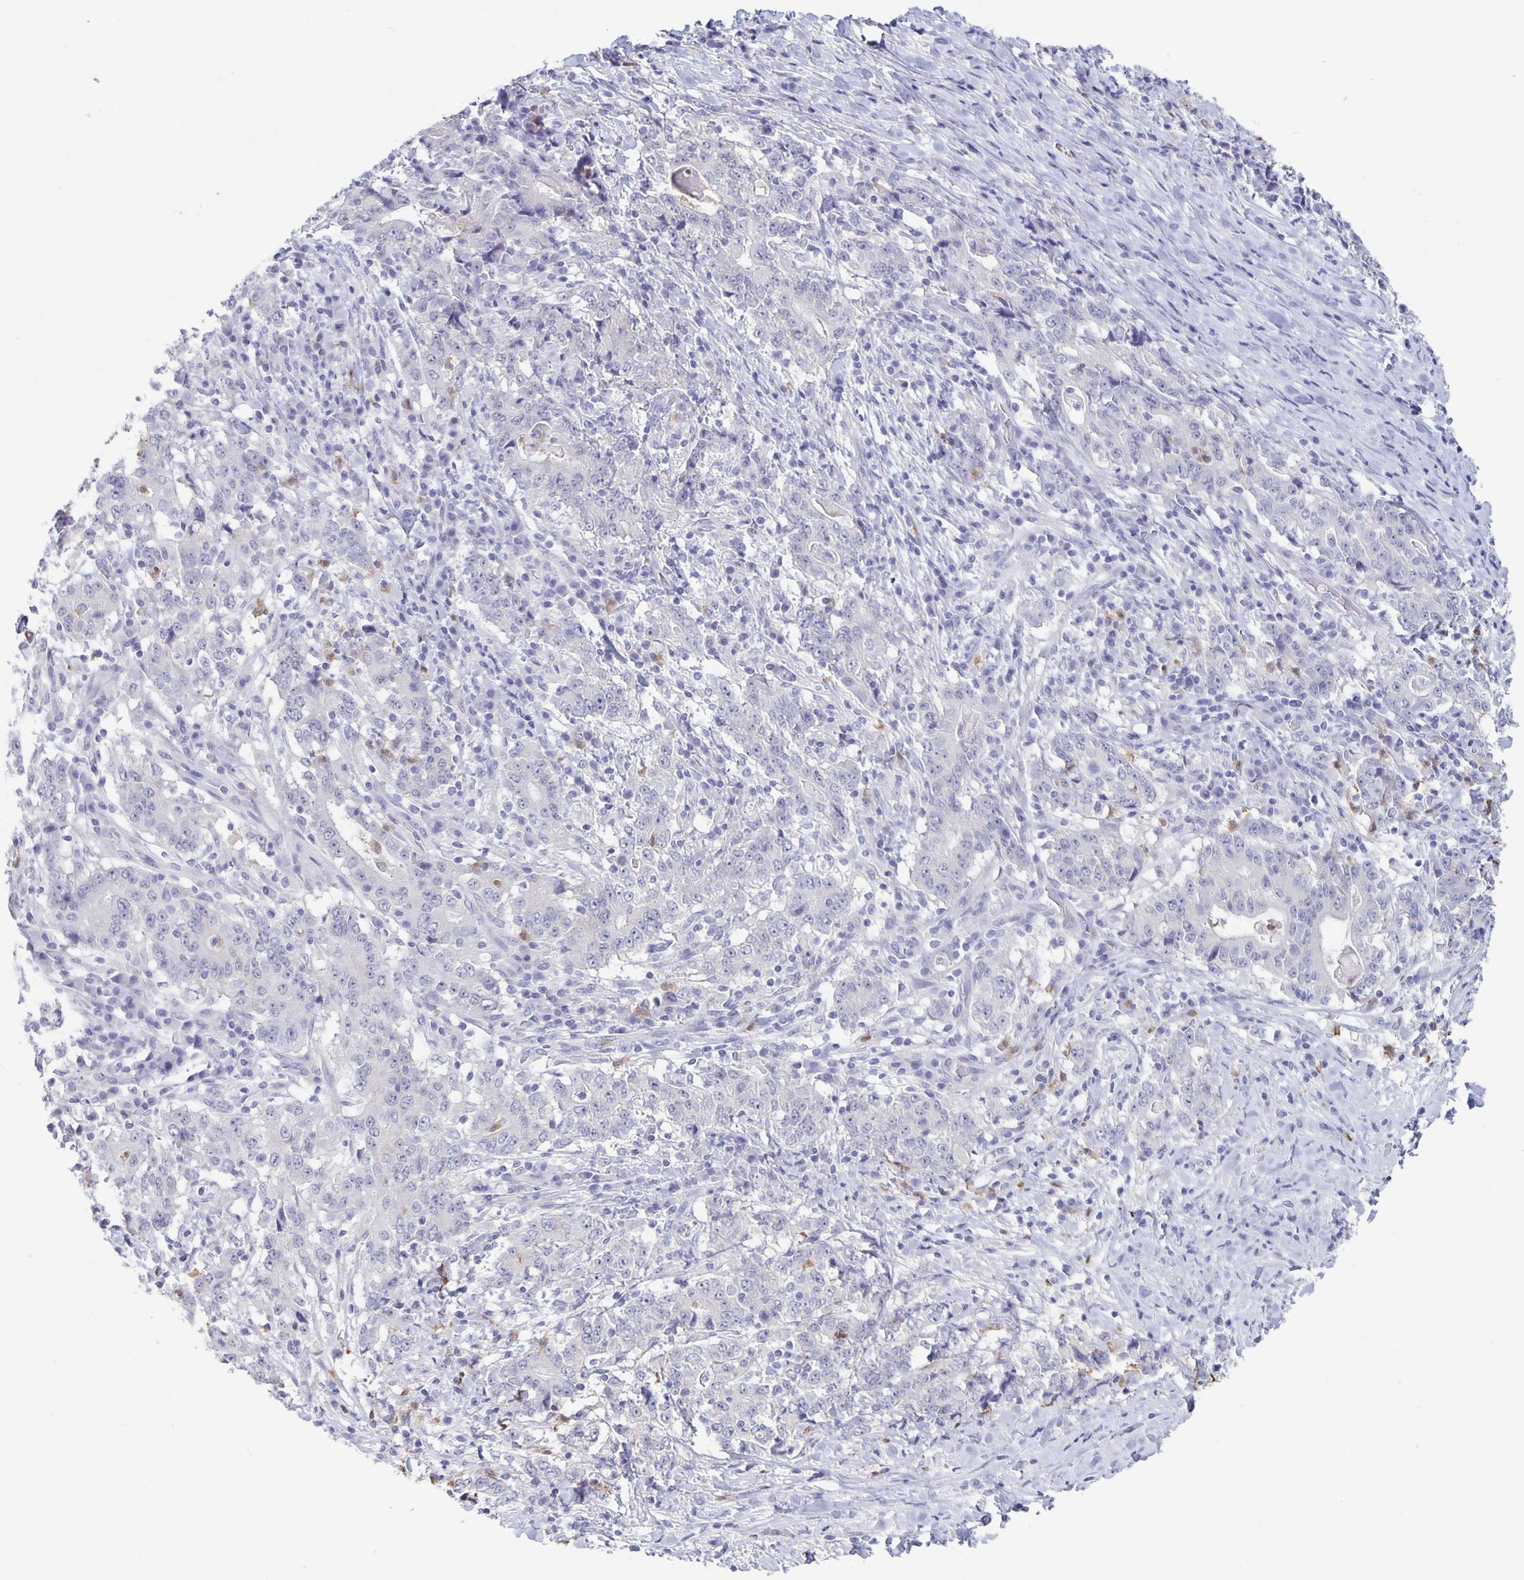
{"staining": {"intensity": "negative", "quantity": "none", "location": "none"}, "tissue": "stomach cancer", "cell_type": "Tumor cells", "image_type": "cancer", "snomed": [{"axis": "morphology", "description": "Normal tissue, NOS"}, {"axis": "morphology", "description": "Adenocarcinoma, NOS"}, {"axis": "topography", "description": "Stomach, upper"}, {"axis": "topography", "description": "Stomach"}], "caption": "Micrograph shows no protein staining in tumor cells of adenocarcinoma (stomach) tissue.", "gene": "PLCB3", "patient": {"sex": "male", "age": 59}}